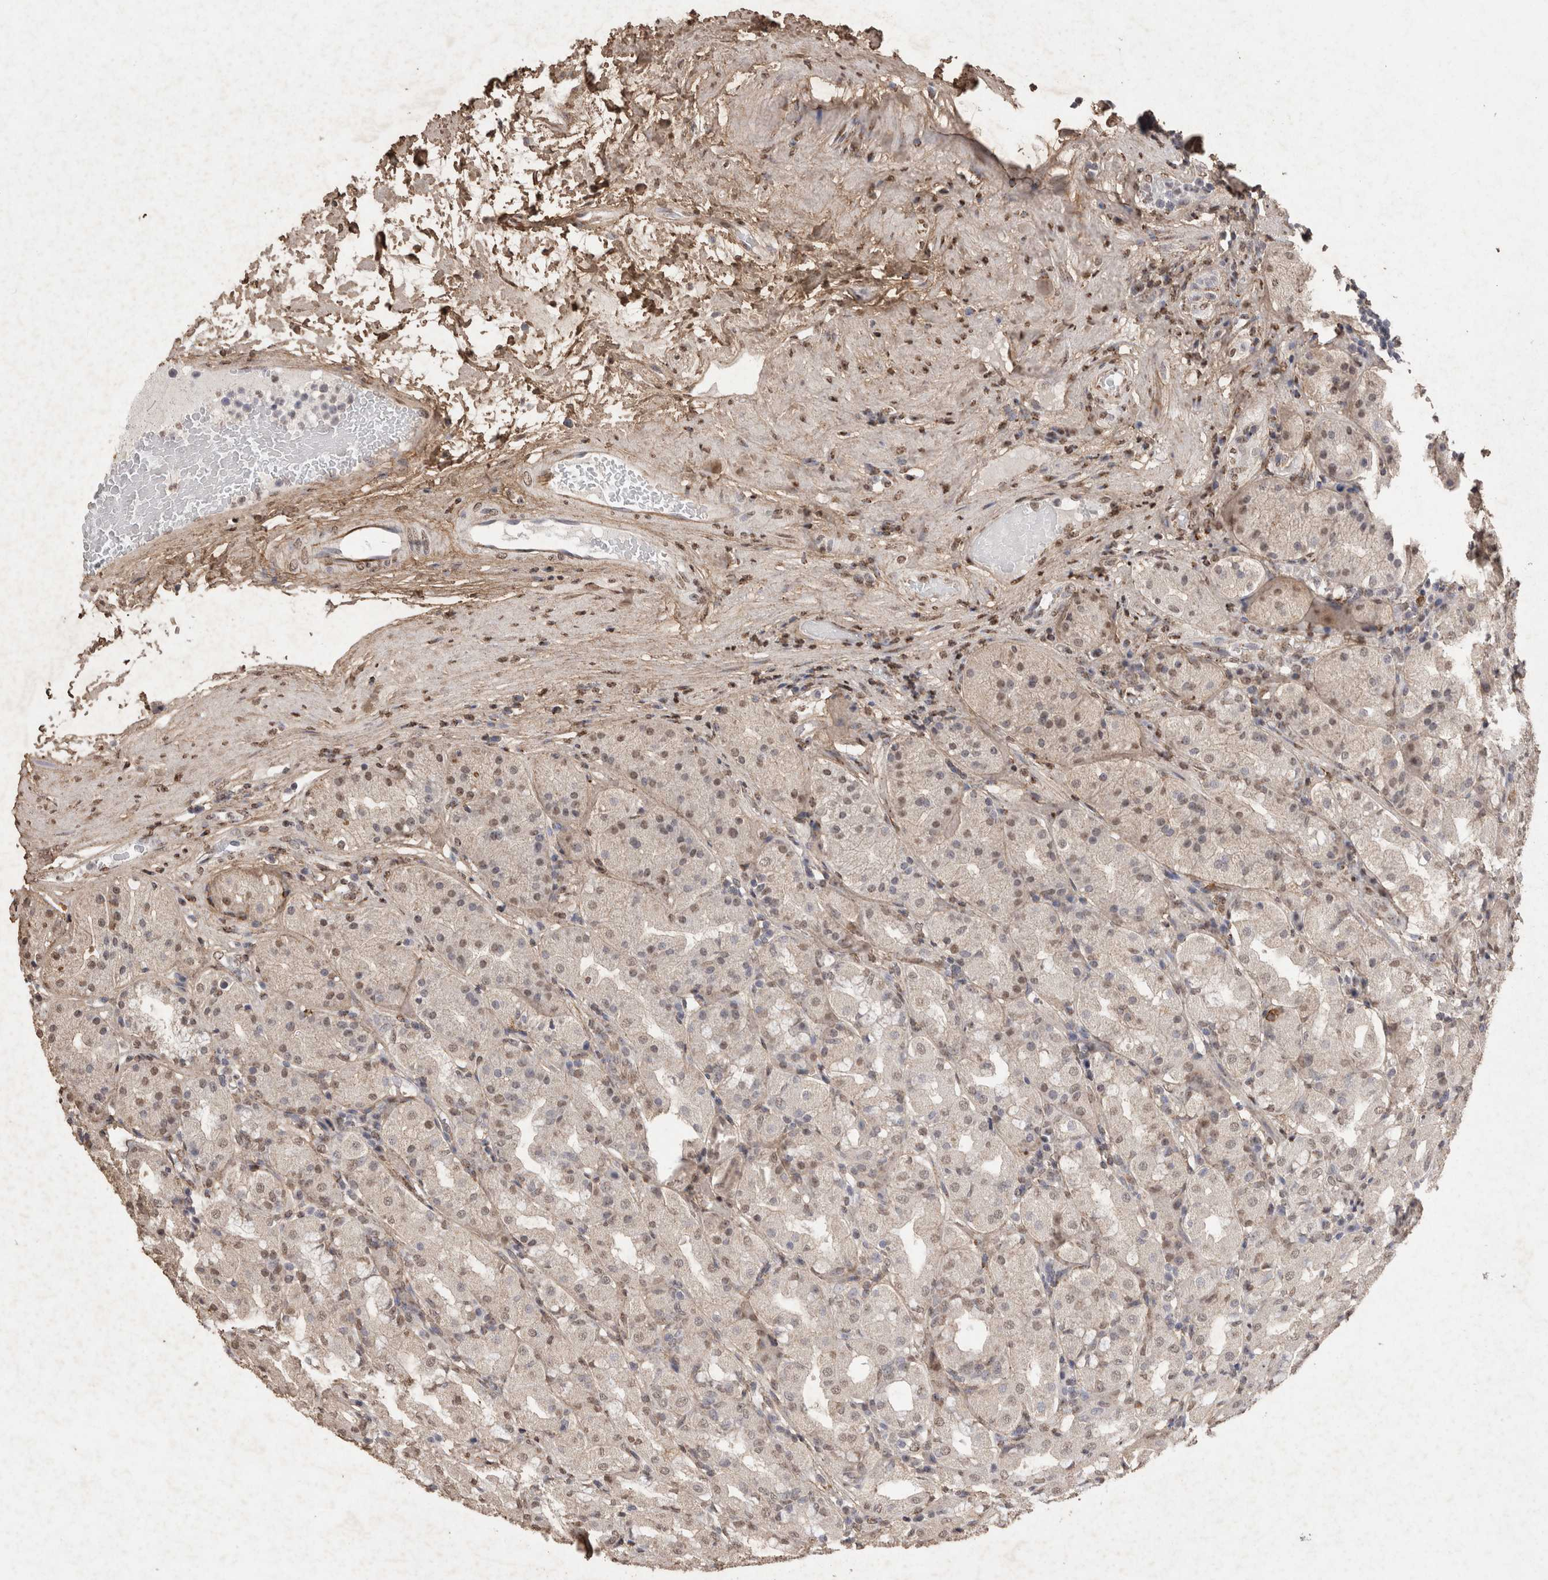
{"staining": {"intensity": "weak", "quantity": "25%-75%", "location": "nuclear"}, "tissue": "stomach", "cell_type": "Glandular cells", "image_type": "normal", "snomed": [{"axis": "morphology", "description": "Normal tissue, NOS"}, {"axis": "topography", "description": "Stomach, lower"}], "caption": "DAB immunohistochemical staining of unremarkable human stomach demonstrates weak nuclear protein expression in approximately 25%-75% of glandular cells. (DAB IHC with brightfield microscopy, high magnification).", "gene": "C1QTNF5", "patient": {"sex": "female", "age": 56}}